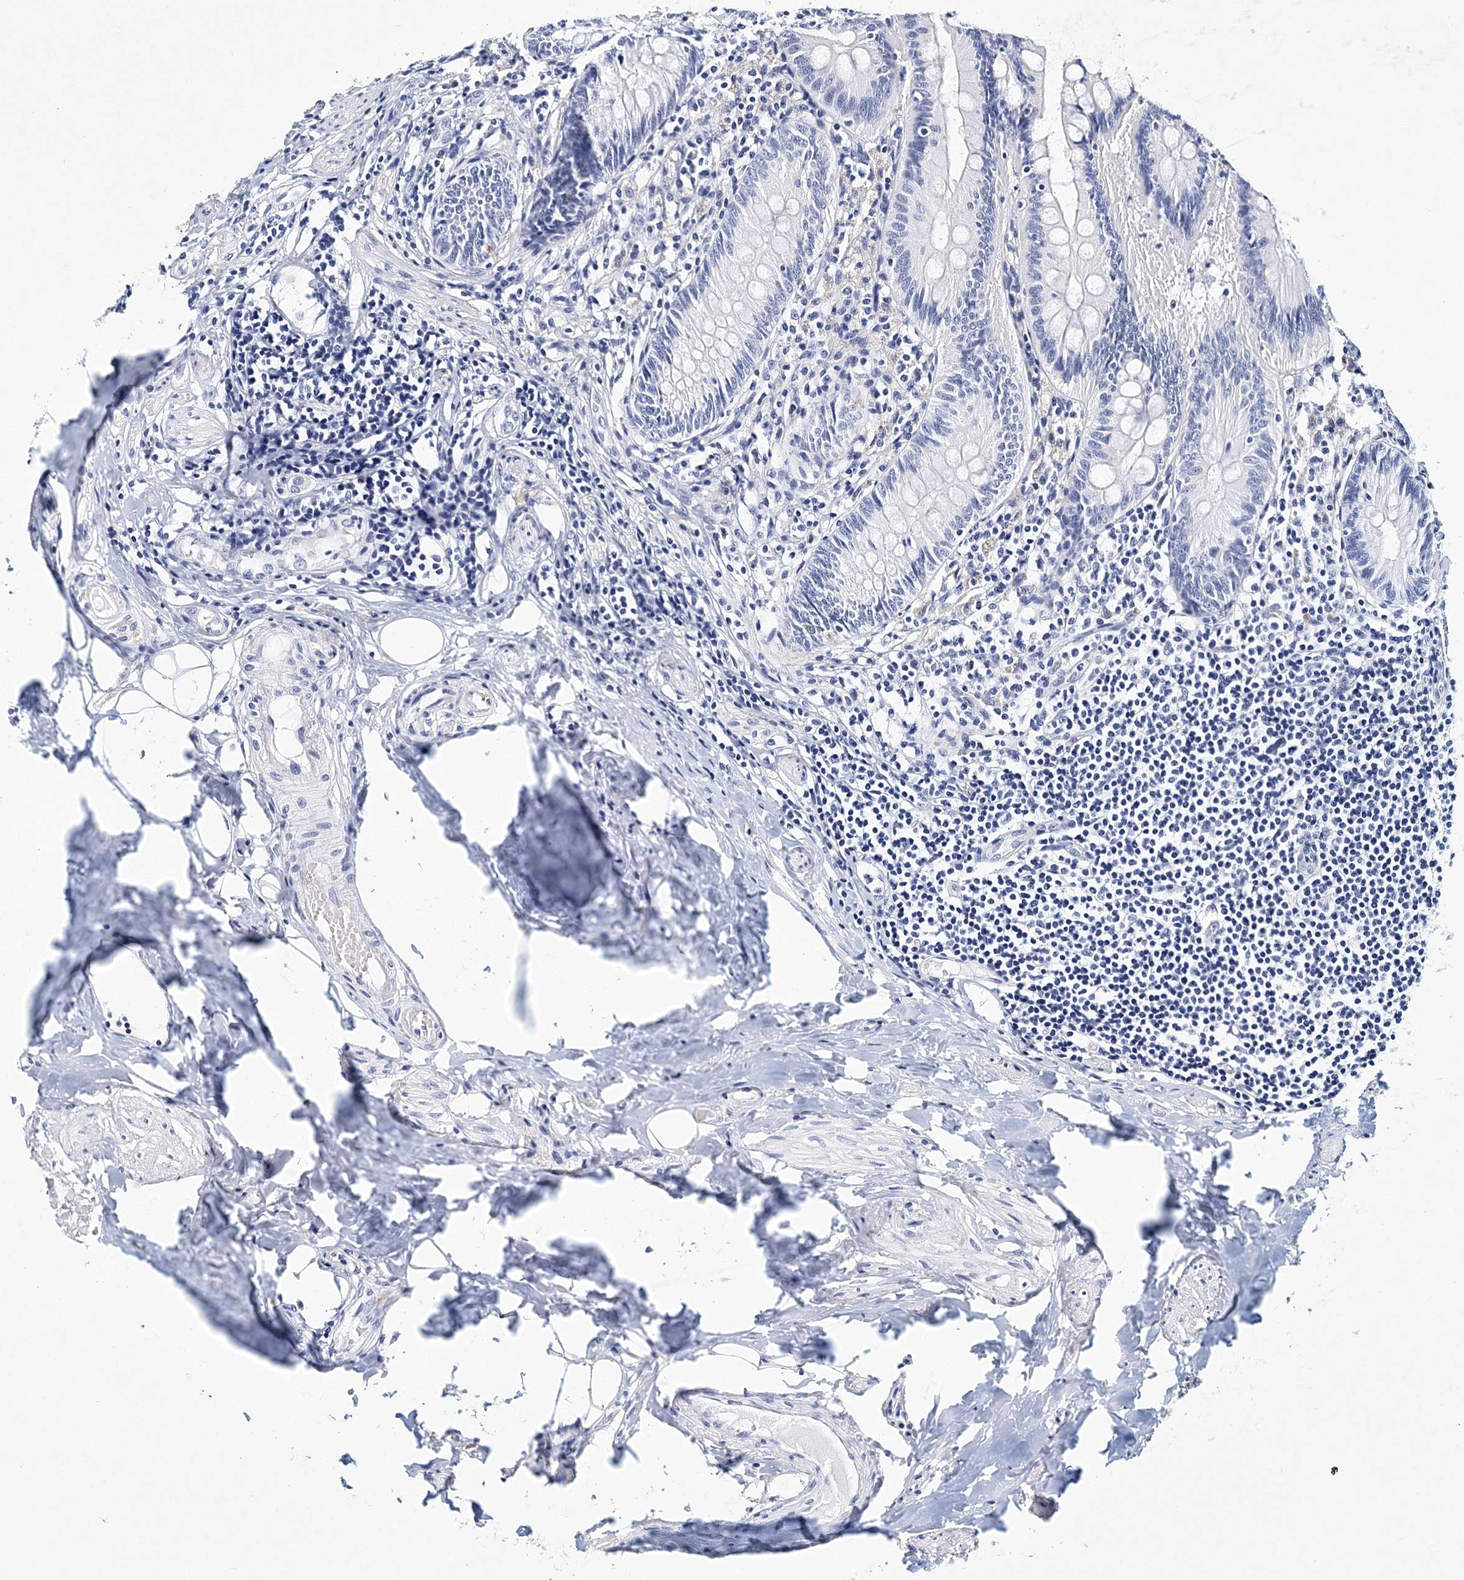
{"staining": {"intensity": "negative", "quantity": "none", "location": "none"}, "tissue": "appendix", "cell_type": "Glandular cells", "image_type": "normal", "snomed": [{"axis": "morphology", "description": "Normal tissue, NOS"}, {"axis": "topography", "description": "Appendix"}], "caption": "This is an immunohistochemistry image of unremarkable appendix. There is no expression in glandular cells.", "gene": "ITGA2B", "patient": {"sex": "female", "age": 62}}